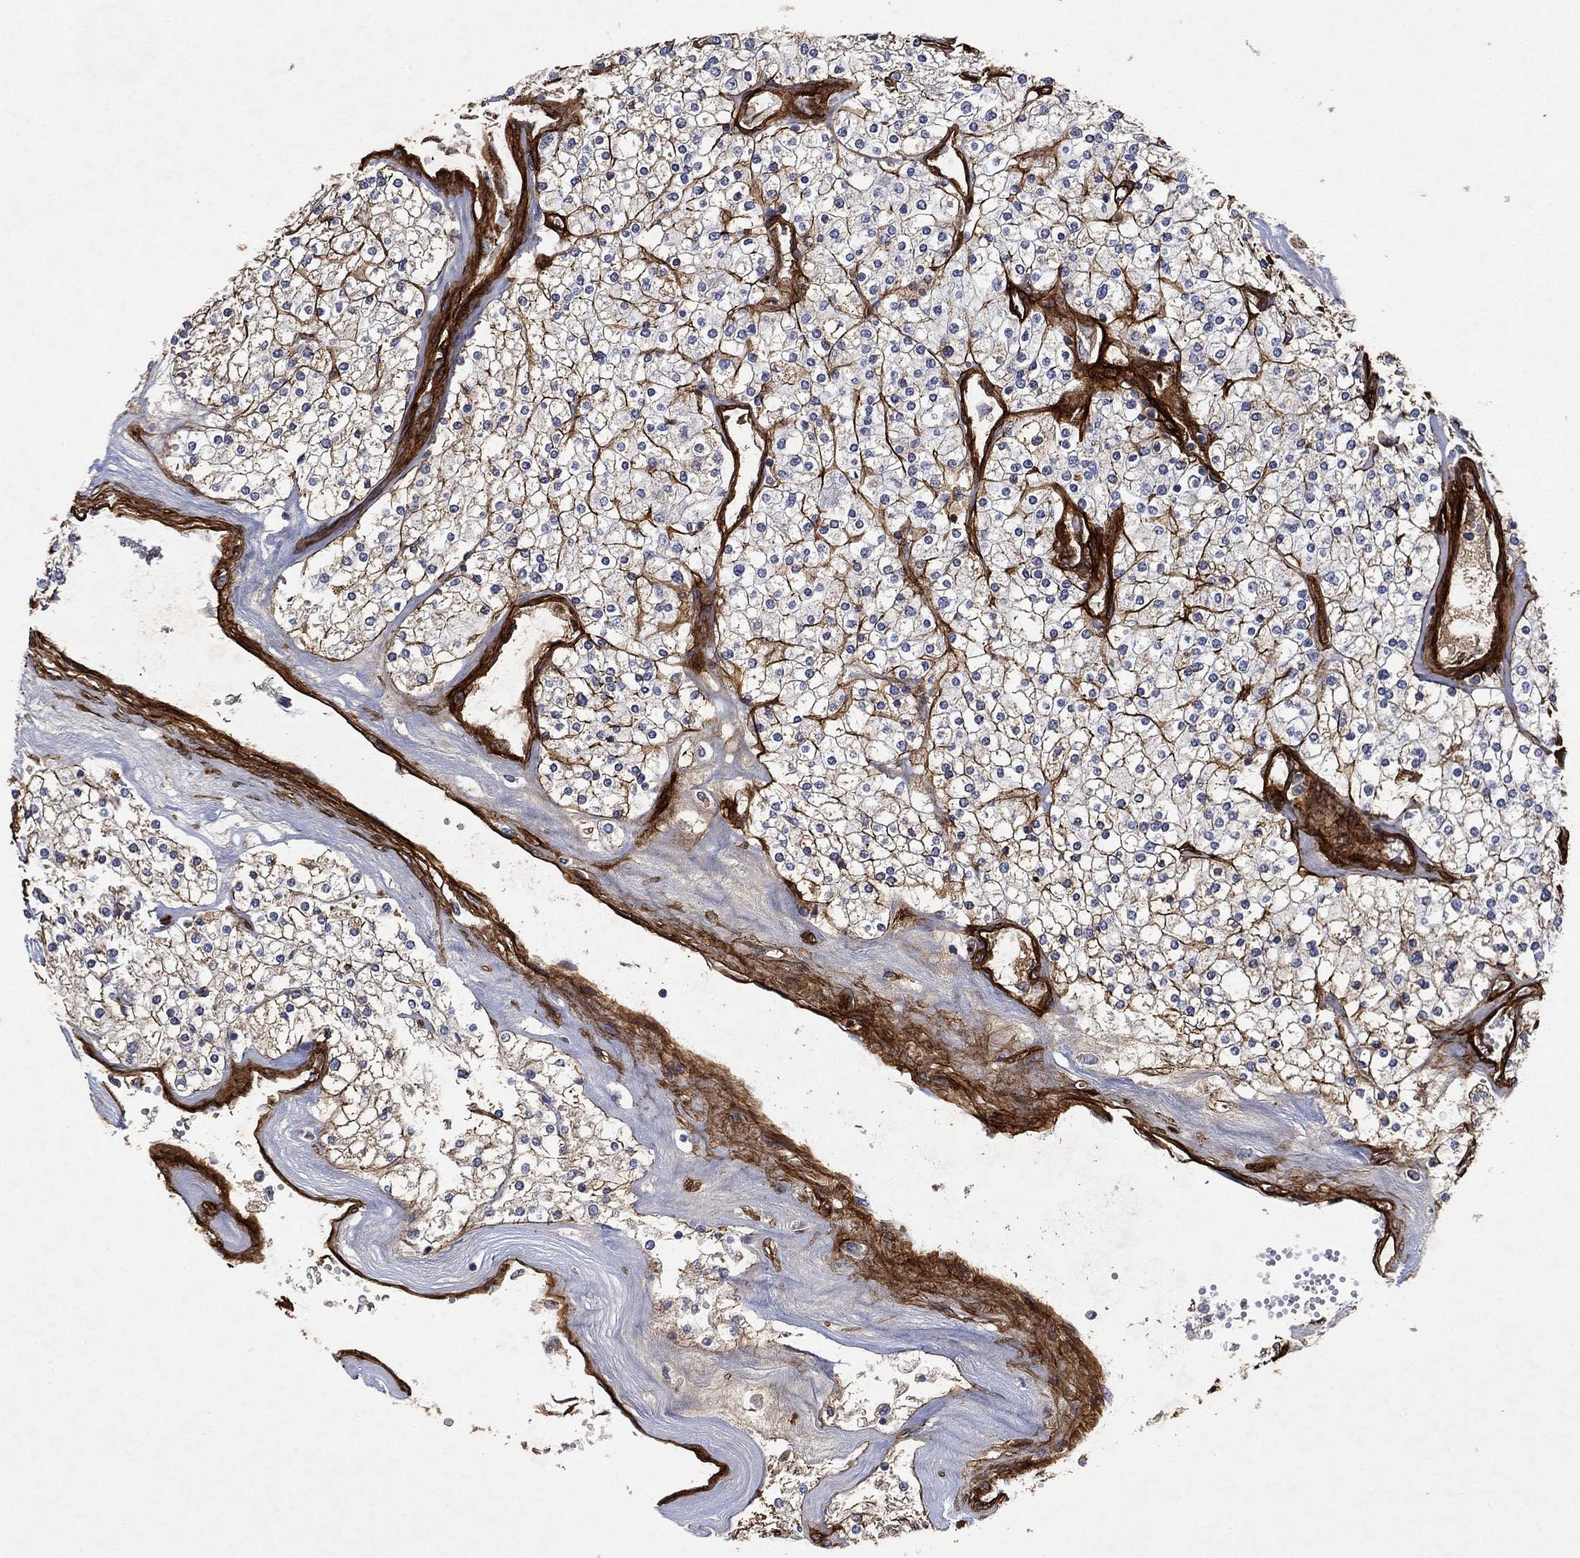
{"staining": {"intensity": "negative", "quantity": "none", "location": "none"}, "tissue": "renal cancer", "cell_type": "Tumor cells", "image_type": "cancer", "snomed": [{"axis": "morphology", "description": "Adenocarcinoma, NOS"}, {"axis": "topography", "description": "Kidney"}], "caption": "The image demonstrates no staining of tumor cells in renal cancer.", "gene": "COL4A2", "patient": {"sex": "male", "age": 80}}